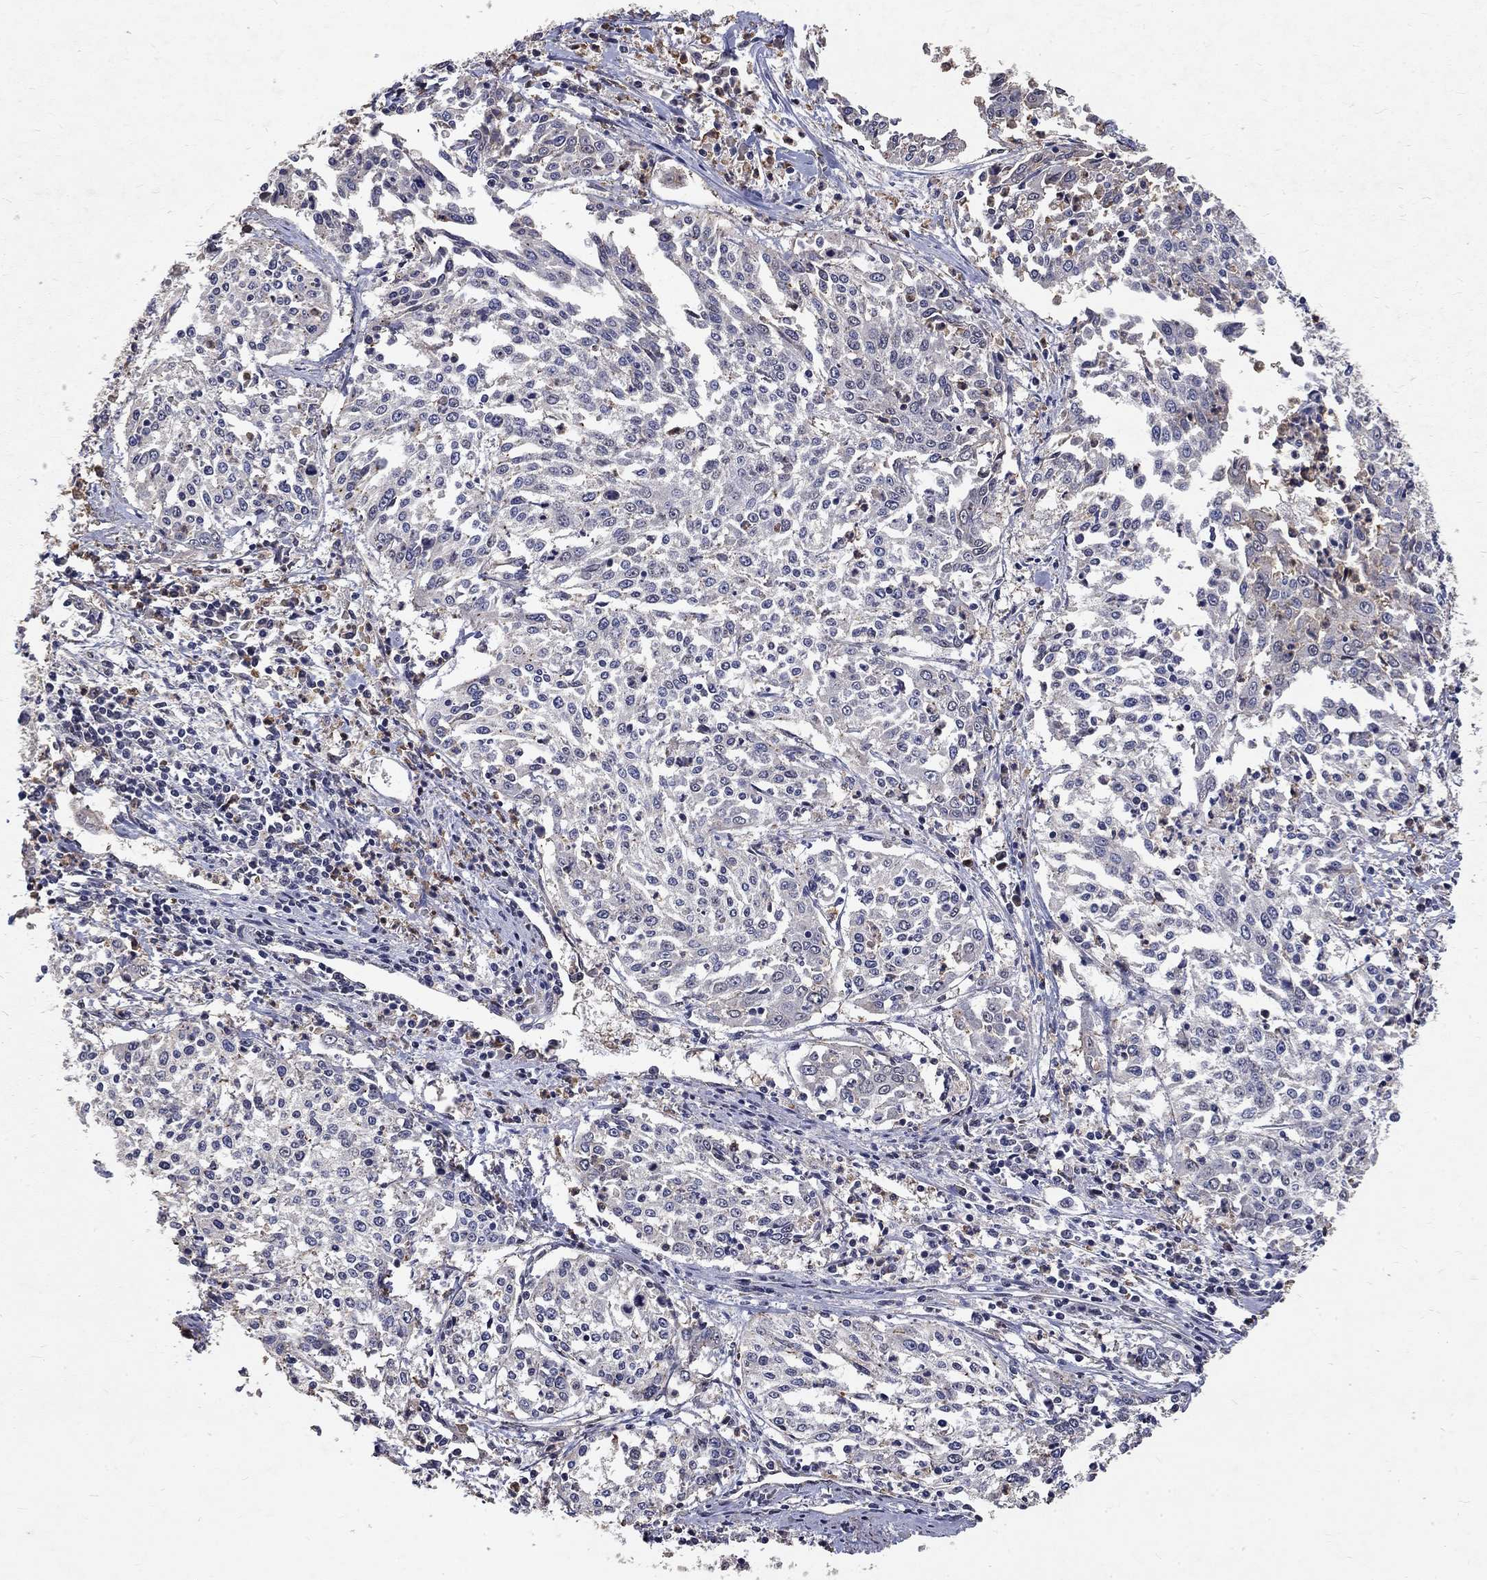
{"staining": {"intensity": "negative", "quantity": "none", "location": "none"}, "tissue": "cervical cancer", "cell_type": "Tumor cells", "image_type": "cancer", "snomed": [{"axis": "morphology", "description": "Squamous cell carcinoma, NOS"}, {"axis": "topography", "description": "Cervix"}], "caption": "This is a micrograph of IHC staining of cervical cancer, which shows no expression in tumor cells.", "gene": "CHST5", "patient": {"sex": "female", "age": 41}}